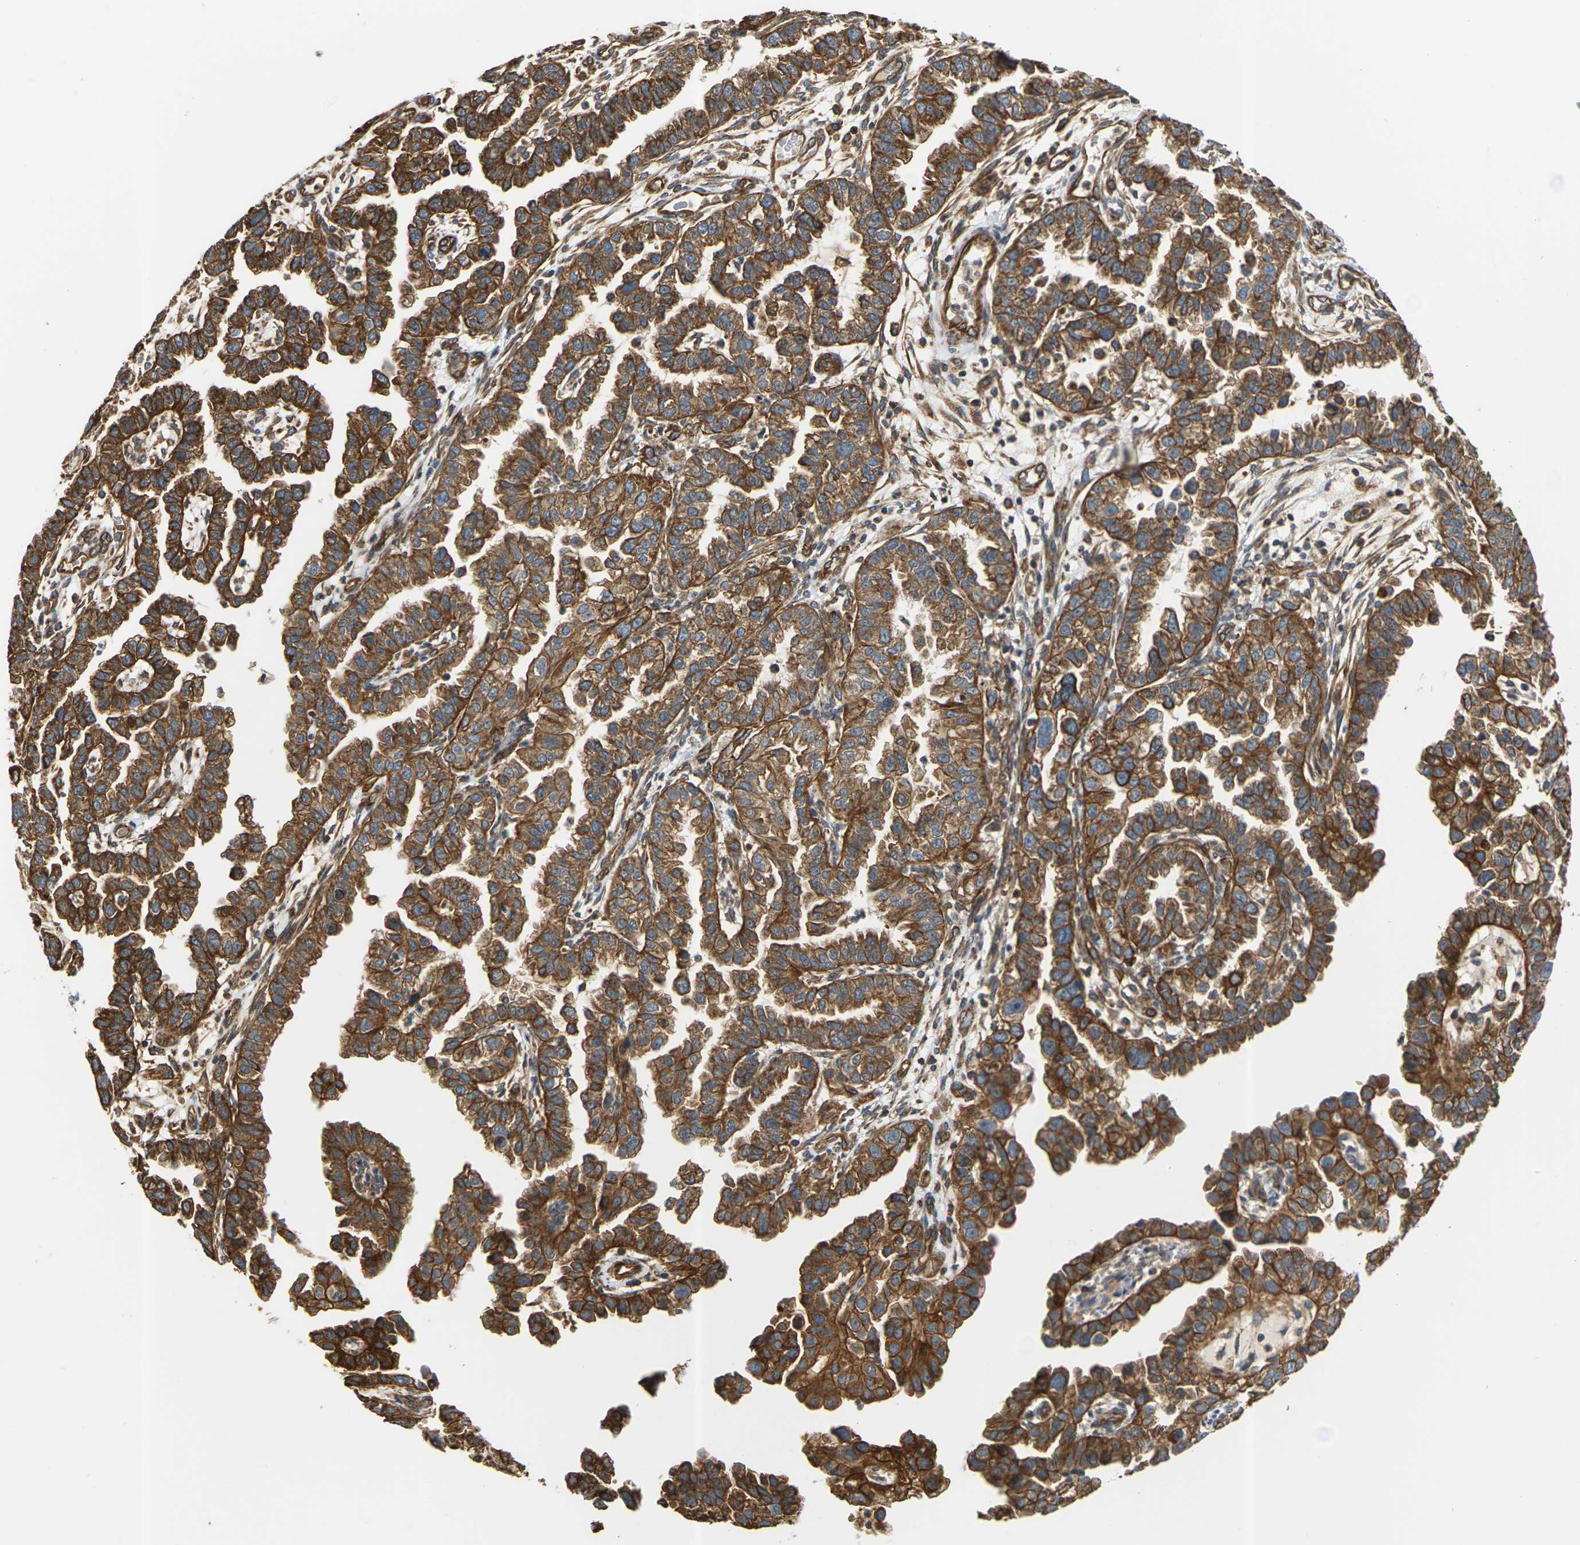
{"staining": {"intensity": "strong", "quantity": ">75%", "location": "cytoplasmic/membranous"}, "tissue": "endometrial cancer", "cell_type": "Tumor cells", "image_type": "cancer", "snomed": [{"axis": "morphology", "description": "Adenocarcinoma, NOS"}, {"axis": "topography", "description": "Endometrium"}], "caption": "There is high levels of strong cytoplasmic/membranous staining in tumor cells of endometrial cancer (adenocarcinoma), as demonstrated by immunohistochemical staining (brown color).", "gene": "PCDHB4", "patient": {"sex": "female", "age": 85}}